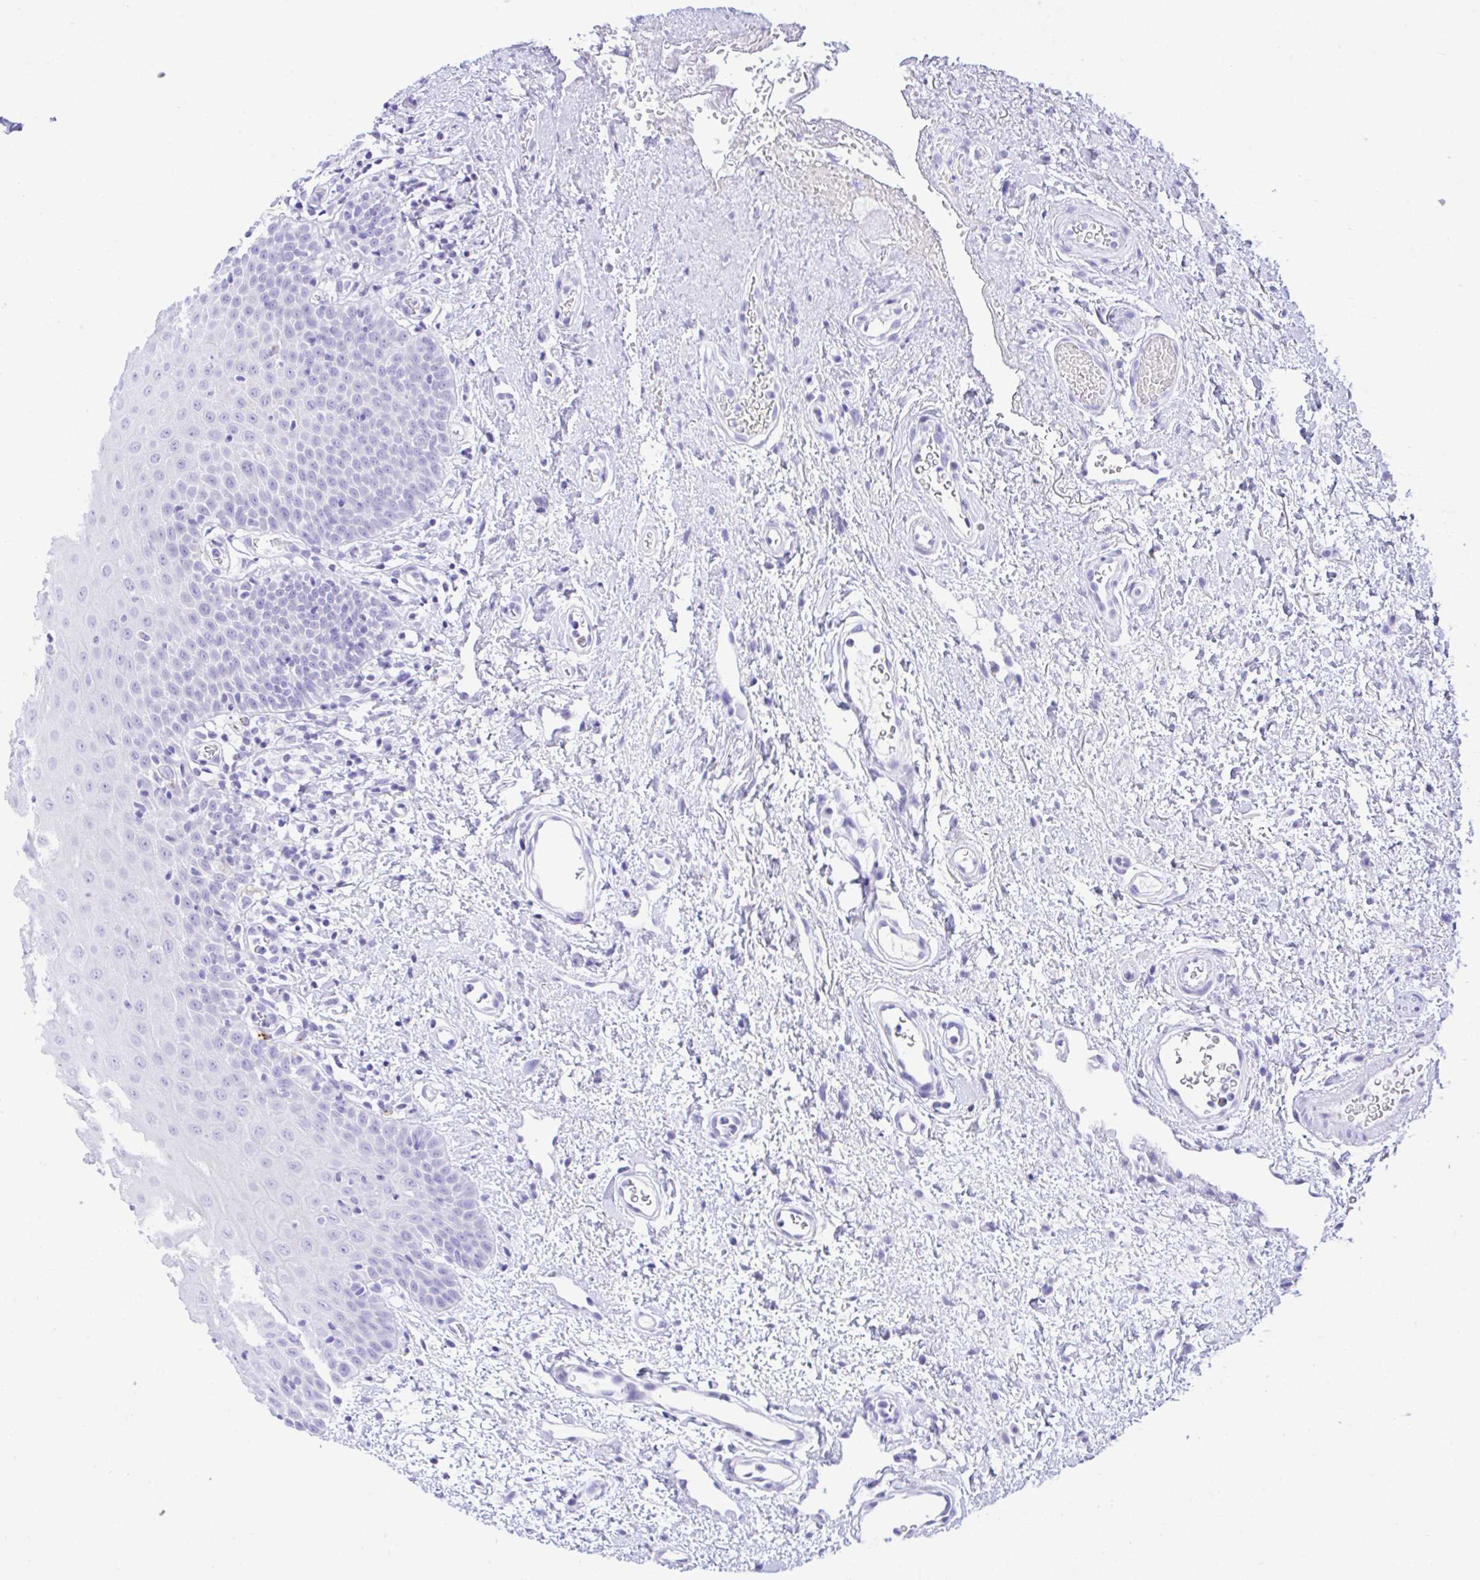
{"staining": {"intensity": "negative", "quantity": "none", "location": "none"}, "tissue": "oral mucosa", "cell_type": "Squamous epithelial cells", "image_type": "normal", "snomed": [{"axis": "morphology", "description": "Normal tissue, NOS"}, {"axis": "topography", "description": "Oral tissue"}, {"axis": "topography", "description": "Head-Neck"}], "caption": "DAB immunohistochemical staining of unremarkable oral mucosa reveals no significant staining in squamous epithelial cells.", "gene": "SELENOV", "patient": {"sex": "female", "age": 55}}